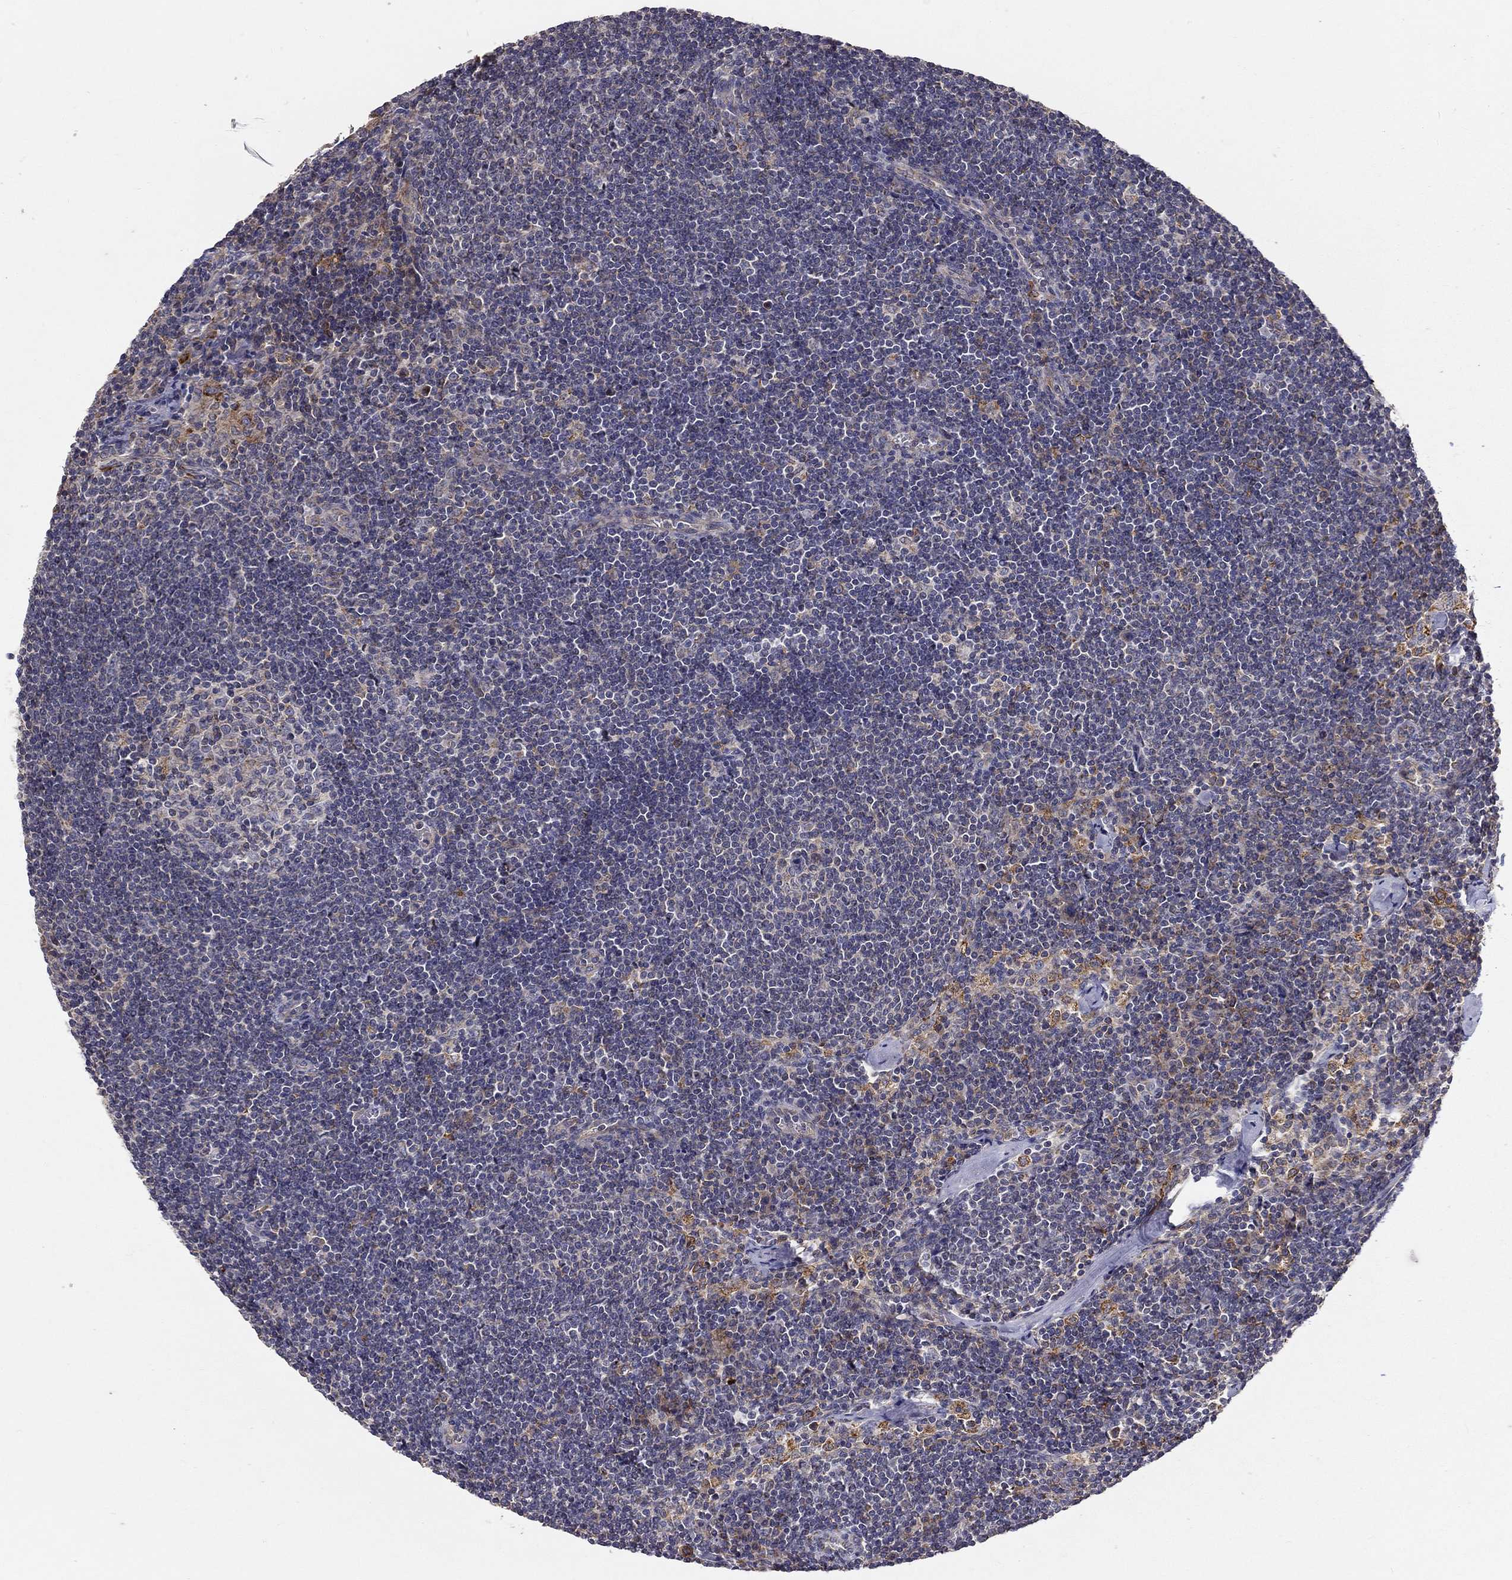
{"staining": {"intensity": "negative", "quantity": "none", "location": "none"}, "tissue": "lymph node", "cell_type": "Germinal center cells", "image_type": "normal", "snomed": [{"axis": "morphology", "description": "Normal tissue, NOS"}, {"axis": "topography", "description": "Lymph node"}], "caption": "This is a image of IHC staining of normal lymph node, which shows no positivity in germinal center cells.", "gene": "ALDH4A1", "patient": {"sex": "male", "age": 59}}